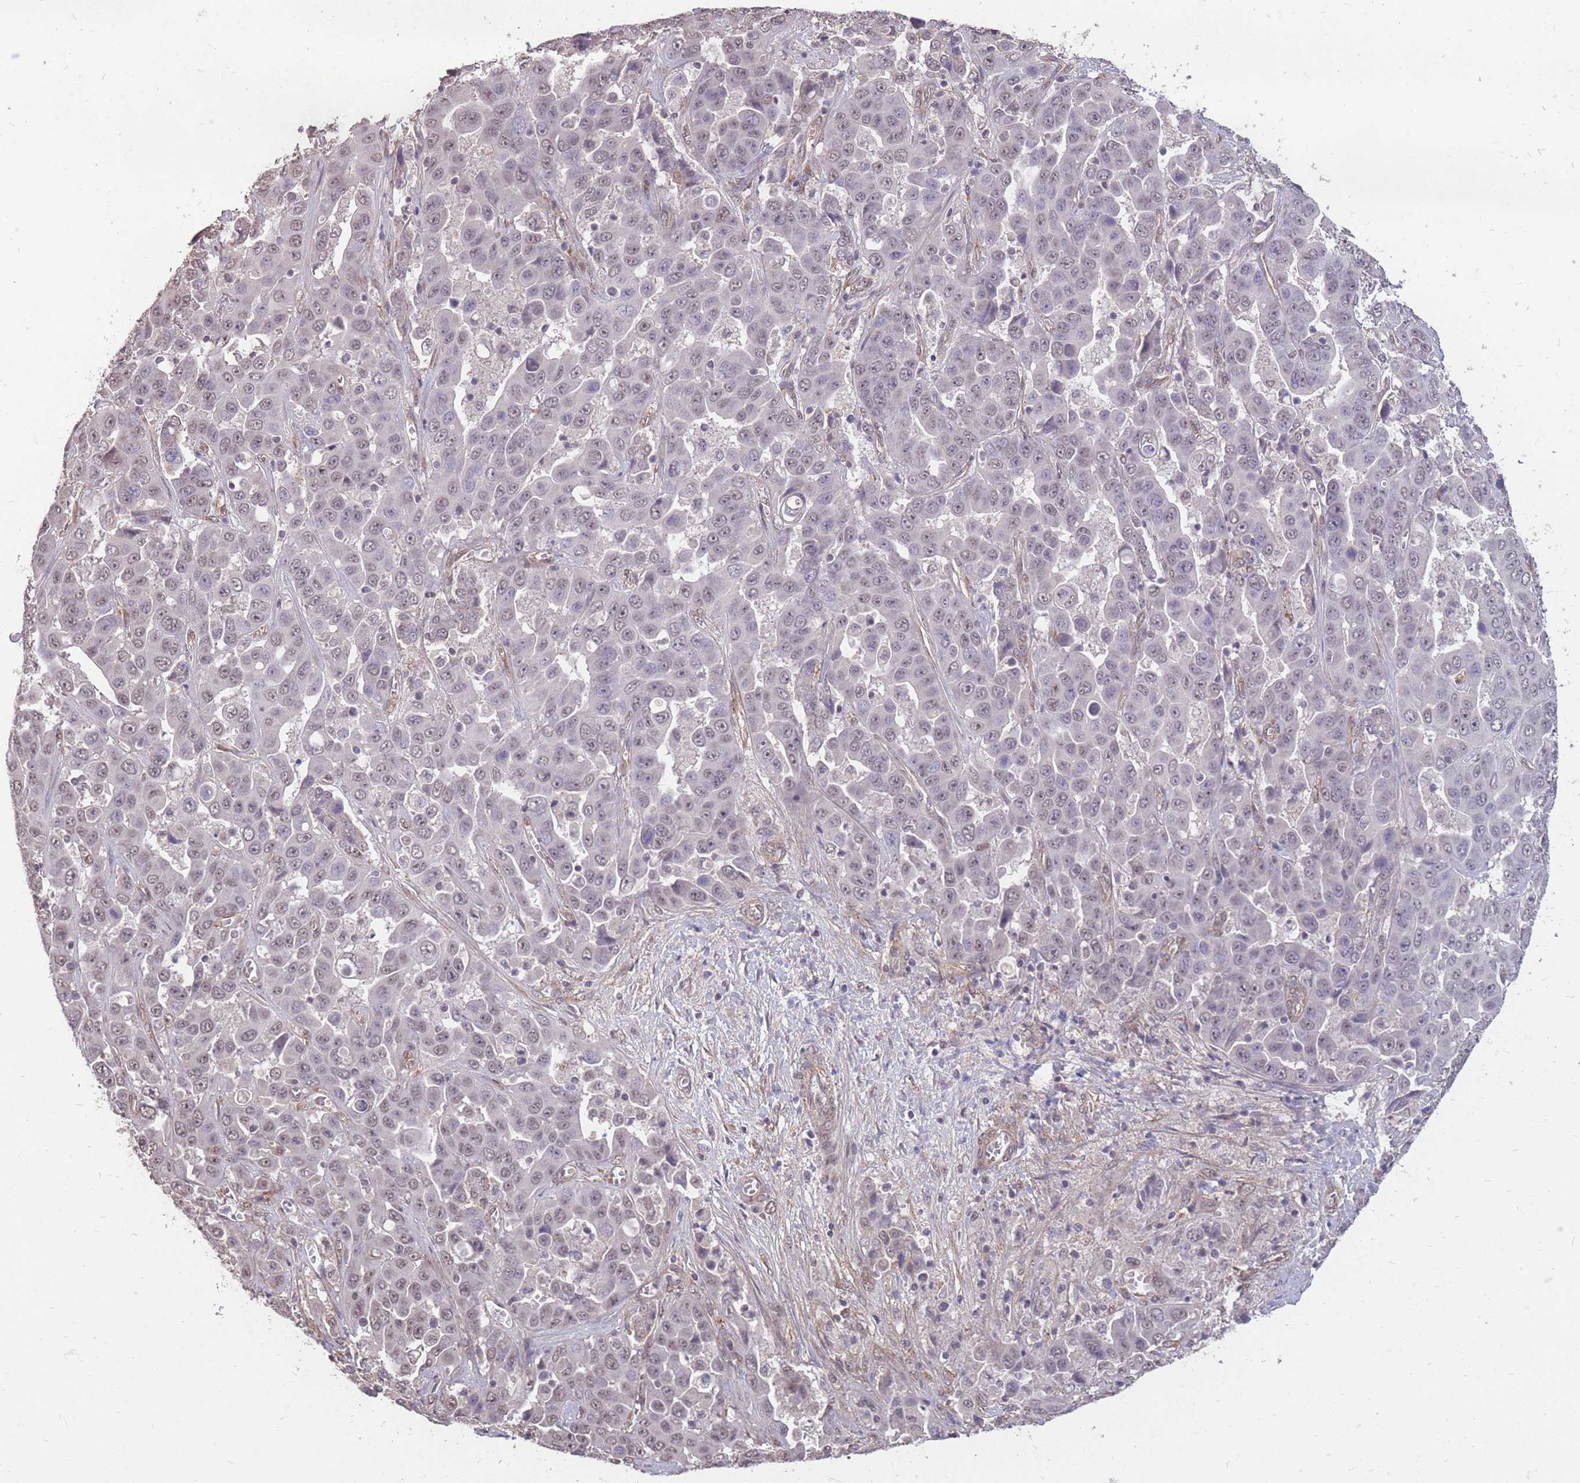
{"staining": {"intensity": "negative", "quantity": "none", "location": "none"}, "tissue": "liver cancer", "cell_type": "Tumor cells", "image_type": "cancer", "snomed": [{"axis": "morphology", "description": "Cholangiocarcinoma"}, {"axis": "topography", "description": "Liver"}], "caption": "Immunohistochemistry of human liver cancer (cholangiocarcinoma) shows no positivity in tumor cells.", "gene": "DYNC1LI2", "patient": {"sex": "female", "age": 52}}